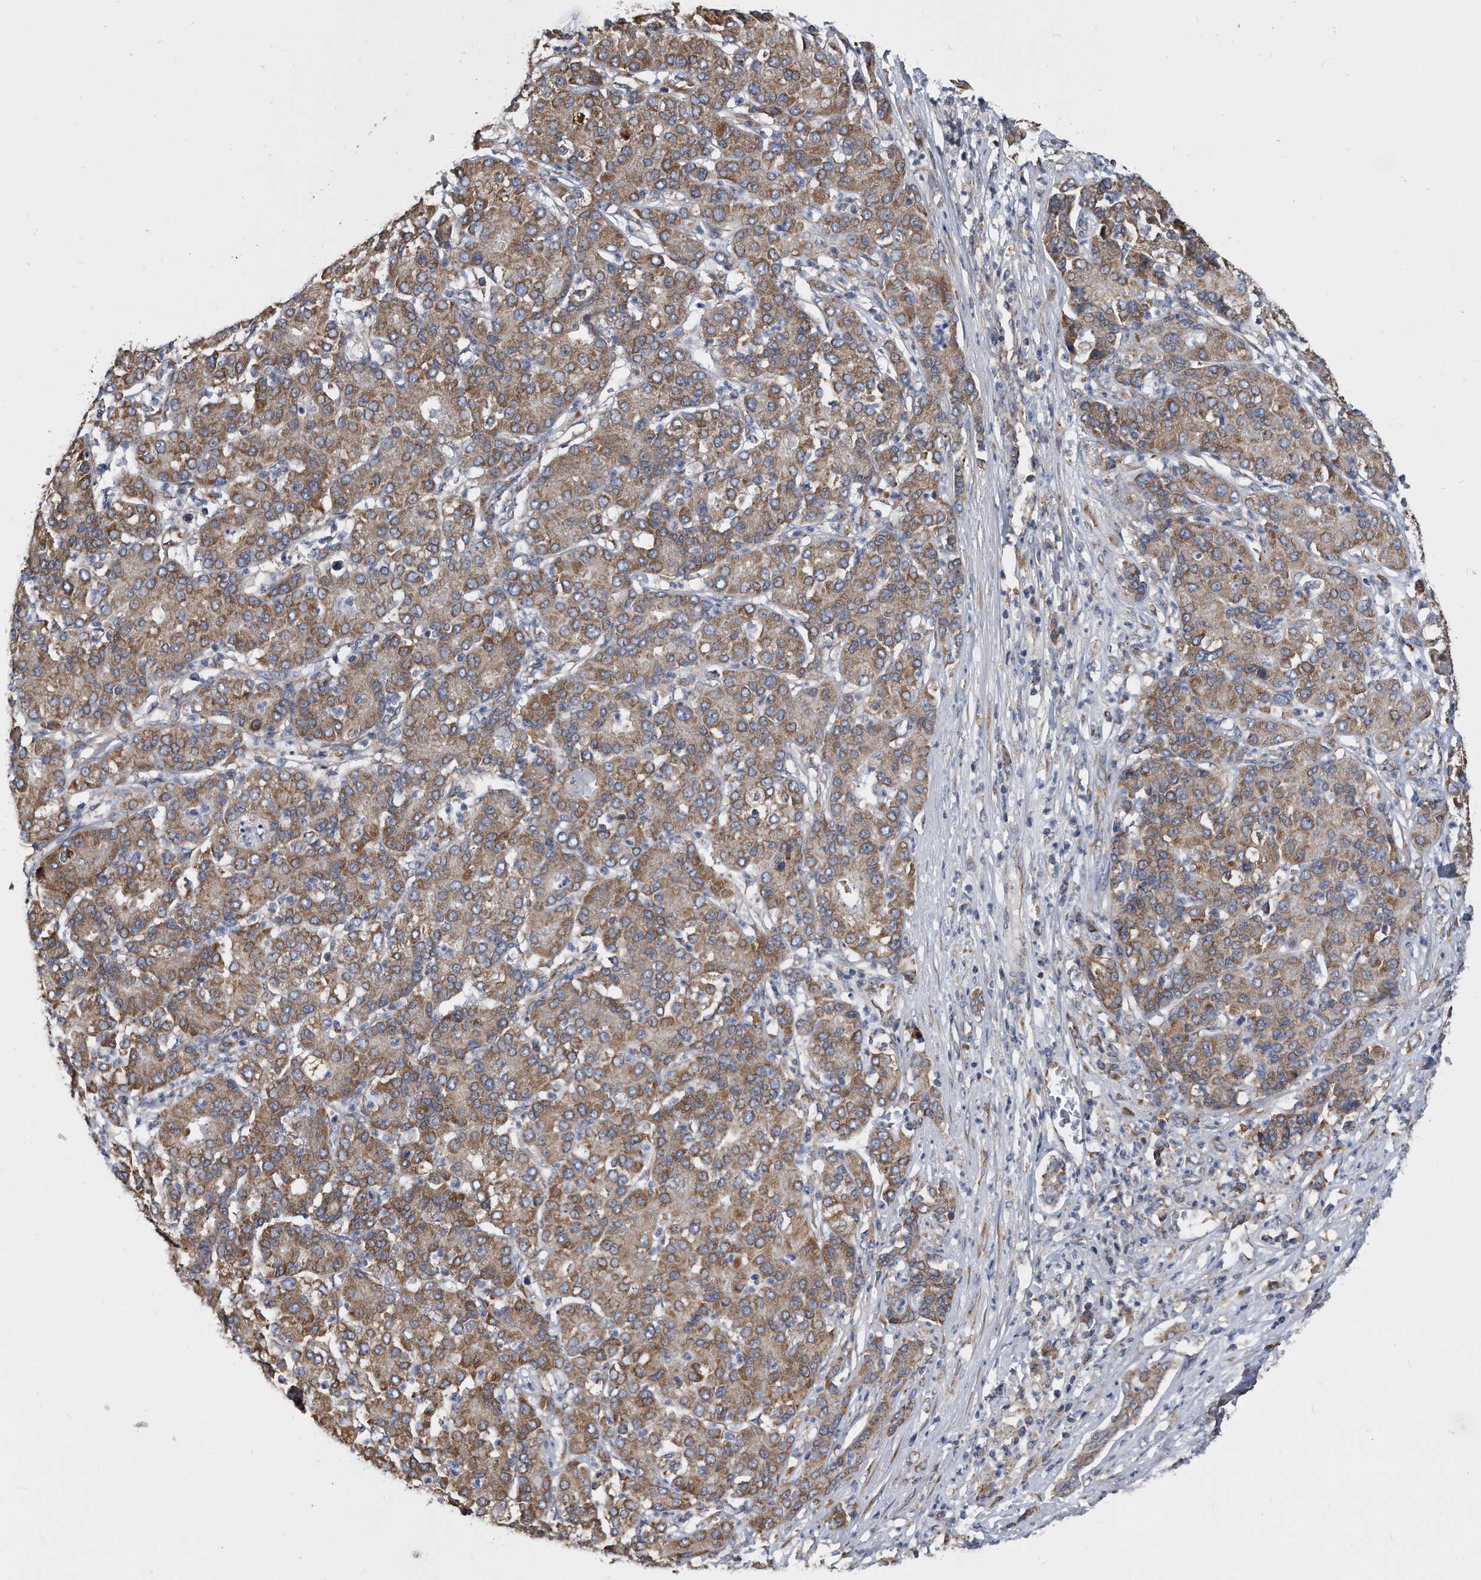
{"staining": {"intensity": "moderate", "quantity": ">75%", "location": "cytoplasmic/membranous"}, "tissue": "liver cancer", "cell_type": "Tumor cells", "image_type": "cancer", "snomed": [{"axis": "morphology", "description": "Carcinoma, Hepatocellular, NOS"}, {"axis": "topography", "description": "Liver"}], "caption": "The image displays staining of liver cancer (hepatocellular carcinoma), revealing moderate cytoplasmic/membranous protein positivity (brown color) within tumor cells.", "gene": "CCDC47", "patient": {"sex": "male", "age": 65}}